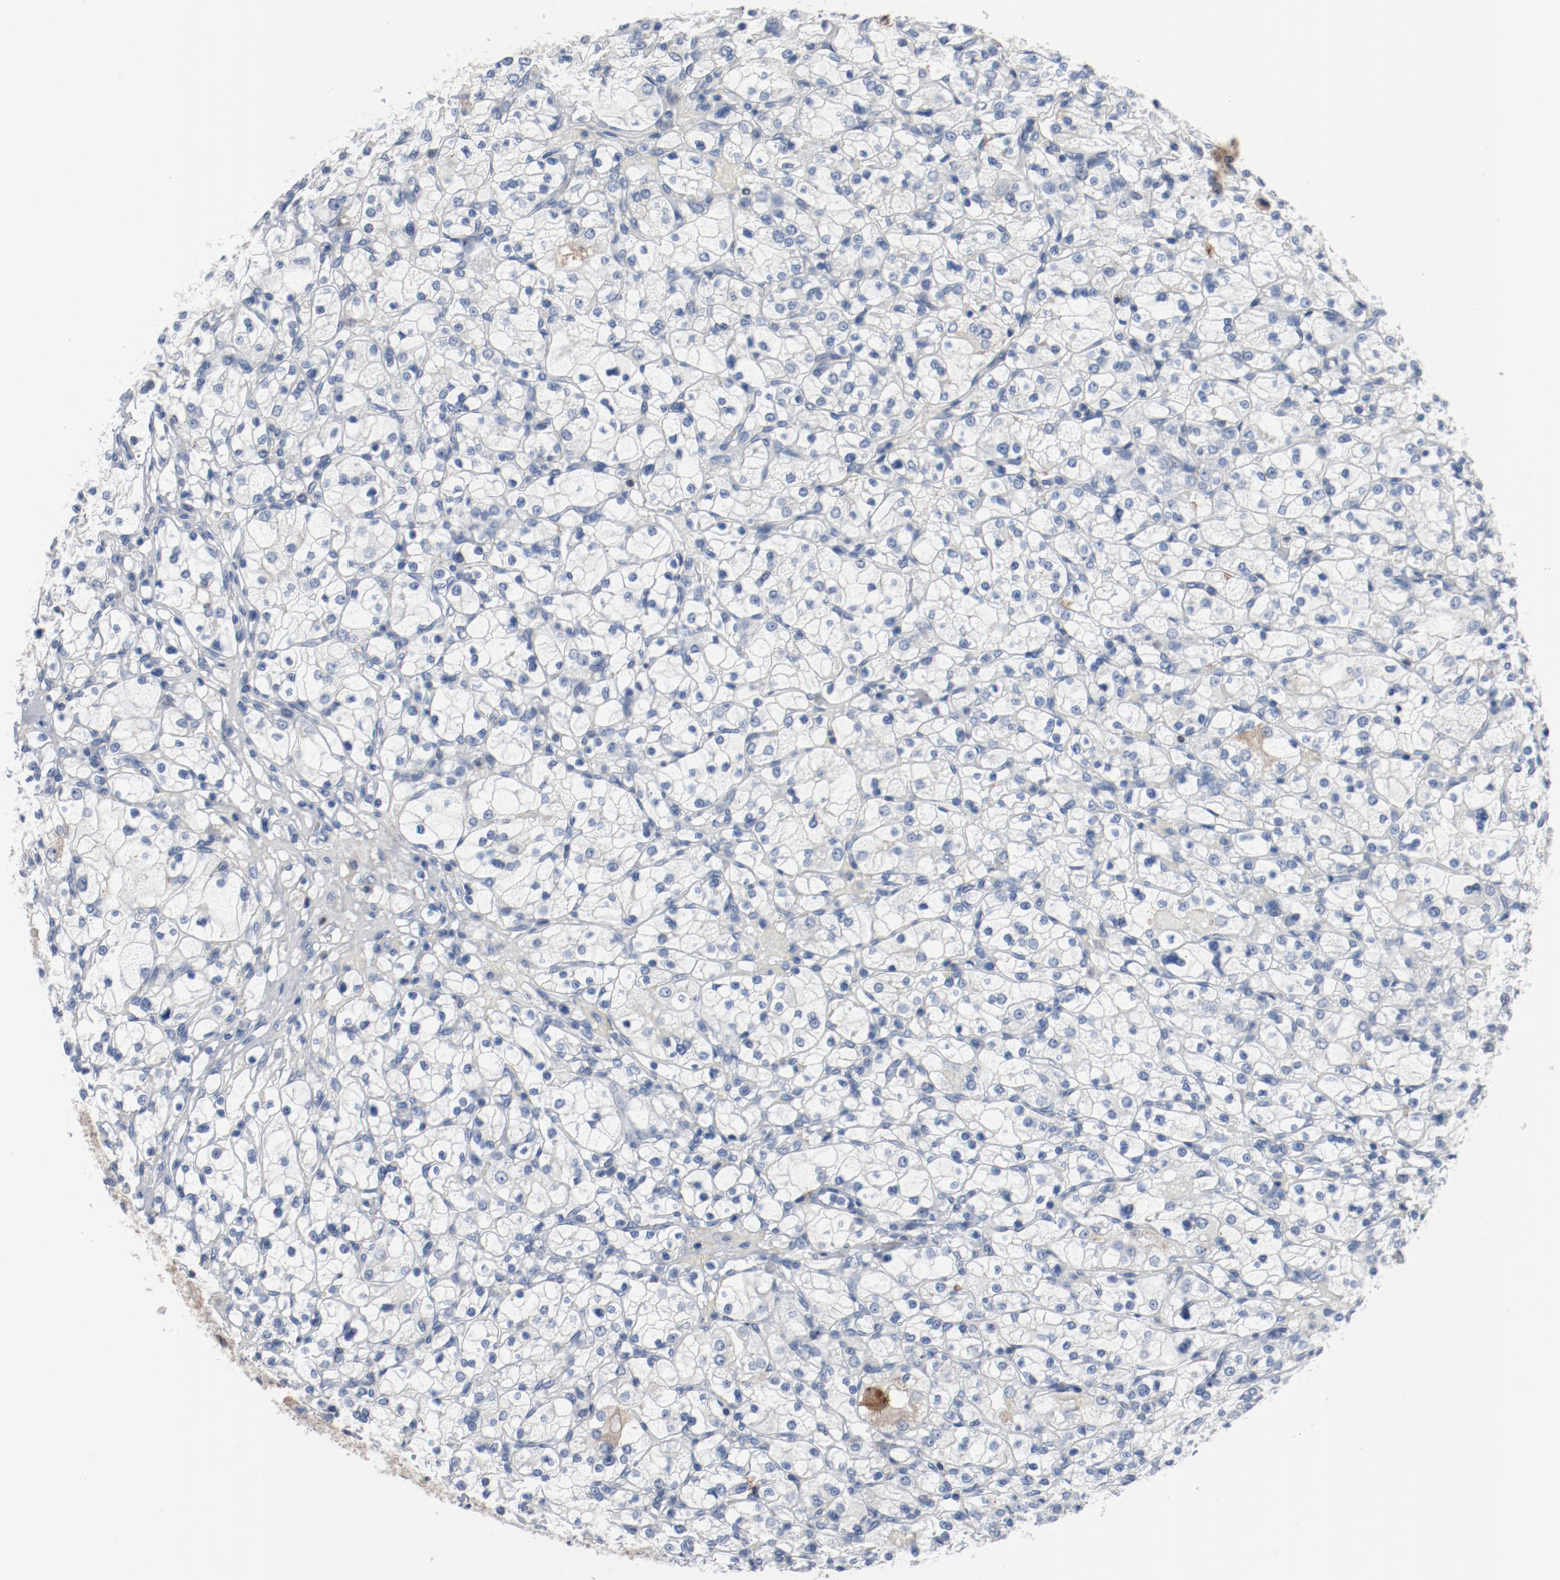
{"staining": {"intensity": "negative", "quantity": "none", "location": "none"}, "tissue": "renal cancer", "cell_type": "Tumor cells", "image_type": "cancer", "snomed": [{"axis": "morphology", "description": "Adenocarcinoma, NOS"}, {"axis": "topography", "description": "Kidney"}], "caption": "Immunohistochemistry (IHC) micrograph of neoplastic tissue: adenocarcinoma (renal) stained with DAB exhibits no significant protein staining in tumor cells.", "gene": "FOXP1", "patient": {"sex": "female", "age": 83}}